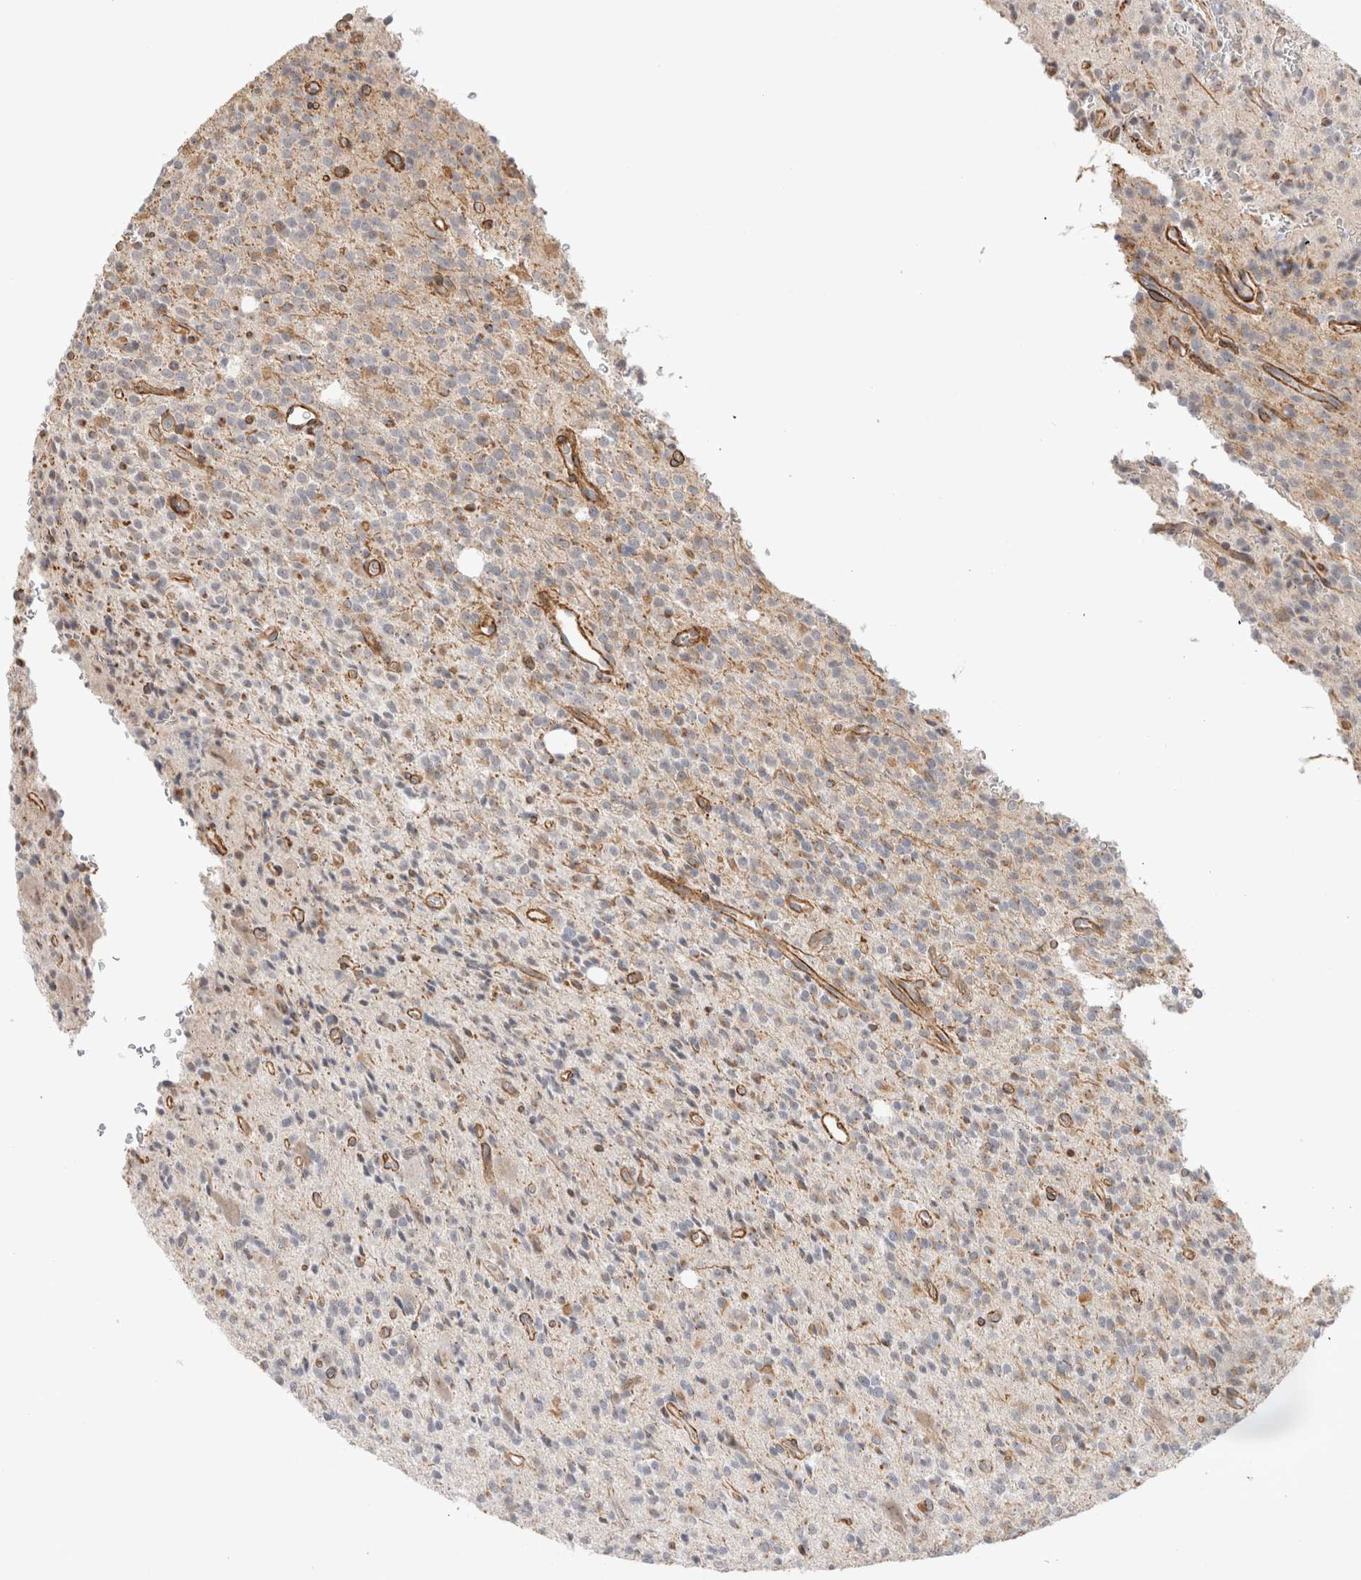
{"staining": {"intensity": "weak", "quantity": "25%-75%", "location": "cytoplasmic/membranous"}, "tissue": "glioma", "cell_type": "Tumor cells", "image_type": "cancer", "snomed": [{"axis": "morphology", "description": "Glioma, malignant, High grade"}, {"axis": "topography", "description": "Brain"}], "caption": "An image of glioma stained for a protein reveals weak cytoplasmic/membranous brown staining in tumor cells. (DAB (3,3'-diaminobenzidine) IHC with brightfield microscopy, high magnification).", "gene": "CAAP1", "patient": {"sex": "male", "age": 34}}